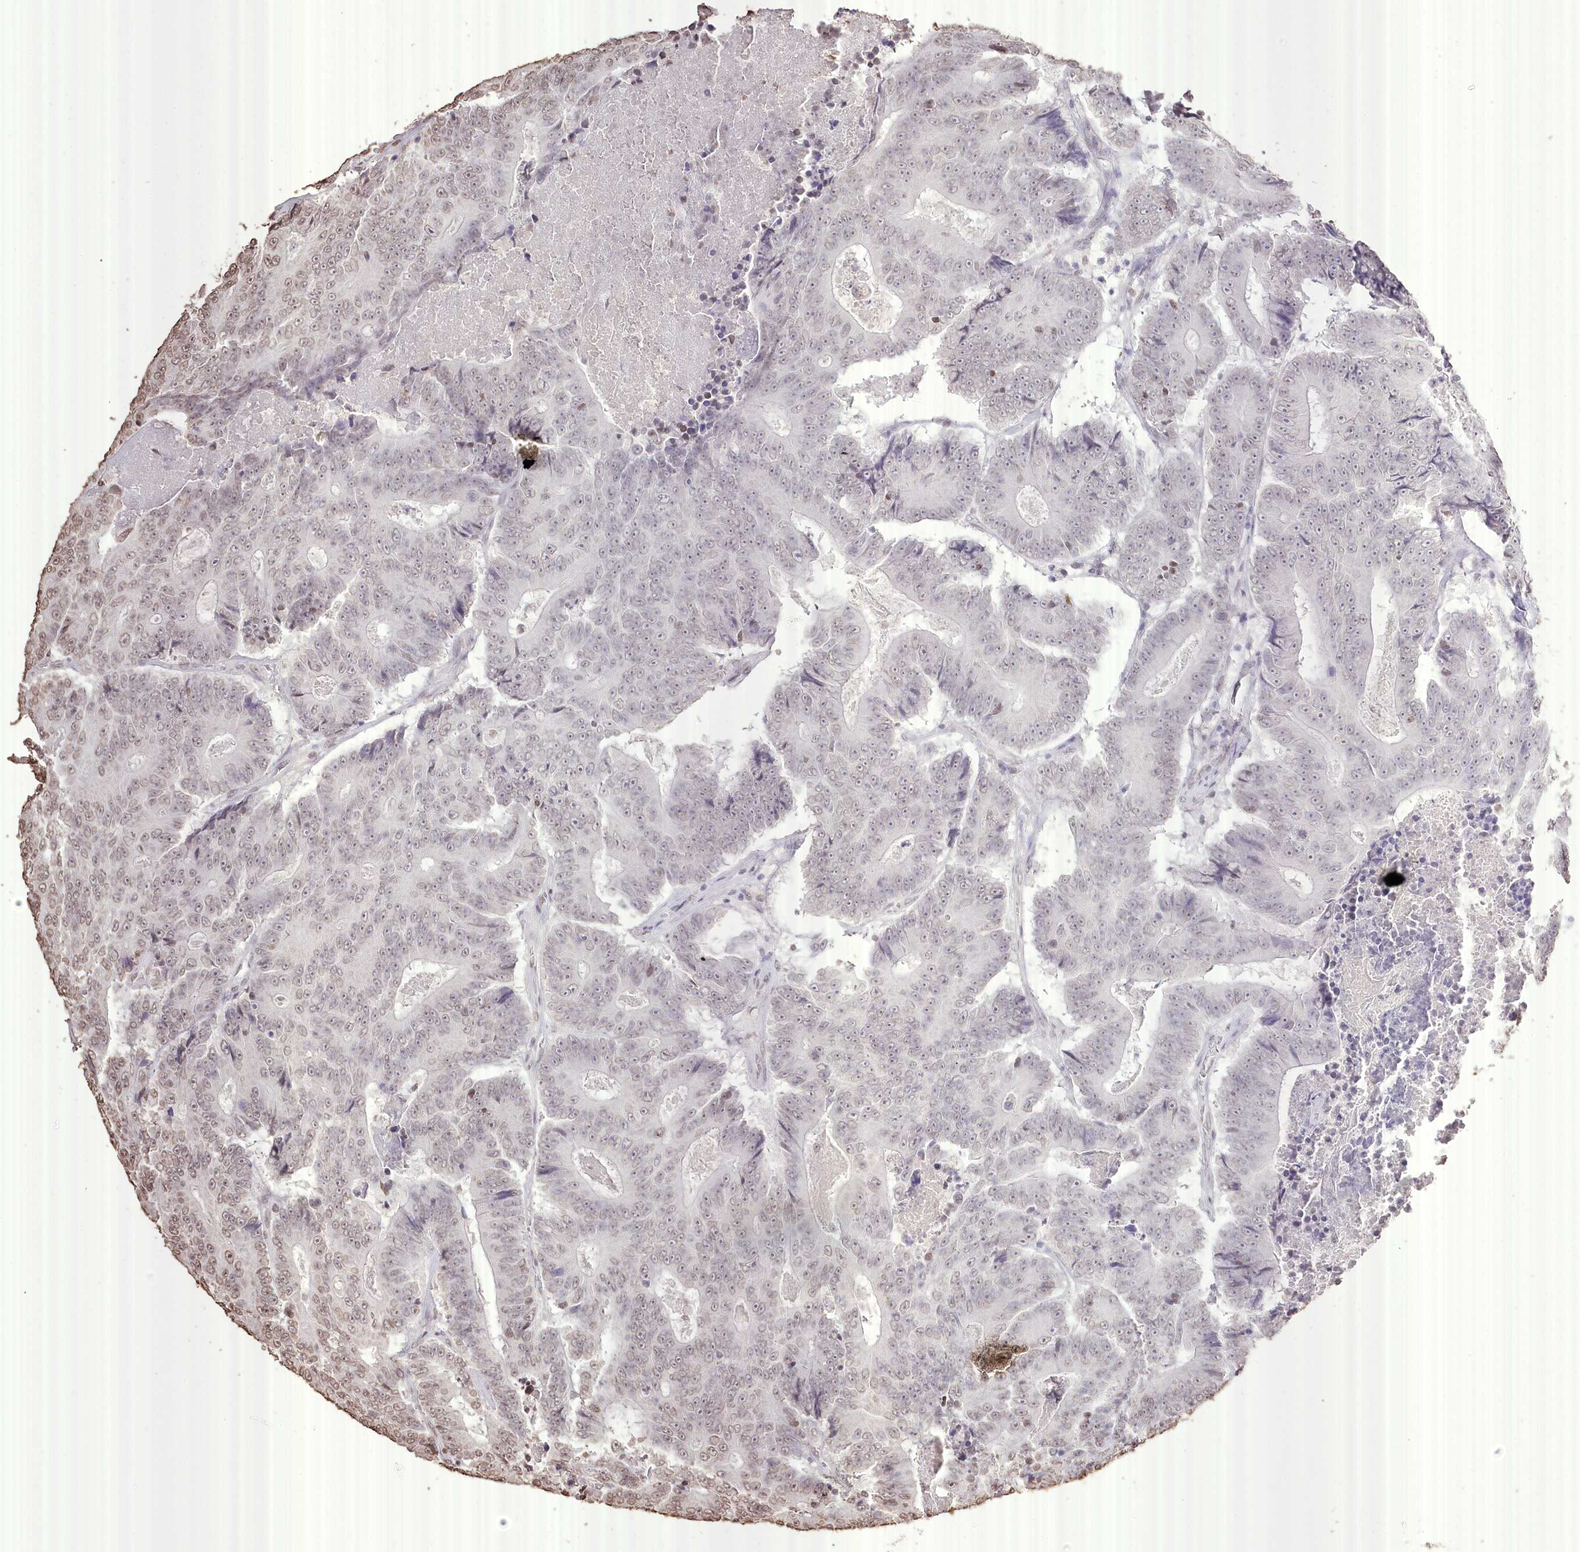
{"staining": {"intensity": "weak", "quantity": "<25%", "location": "nuclear"}, "tissue": "colorectal cancer", "cell_type": "Tumor cells", "image_type": "cancer", "snomed": [{"axis": "morphology", "description": "Adenocarcinoma, NOS"}, {"axis": "topography", "description": "Colon"}], "caption": "The immunohistochemistry (IHC) micrograph has no significant expression in tumor cells of colorectal cancer (adenocarcinoma) tissue. (IHC, brightfield microscopy, high magnification).", "gene": "SLC39A10", "patient": {"sex": "male", "age": 83}}